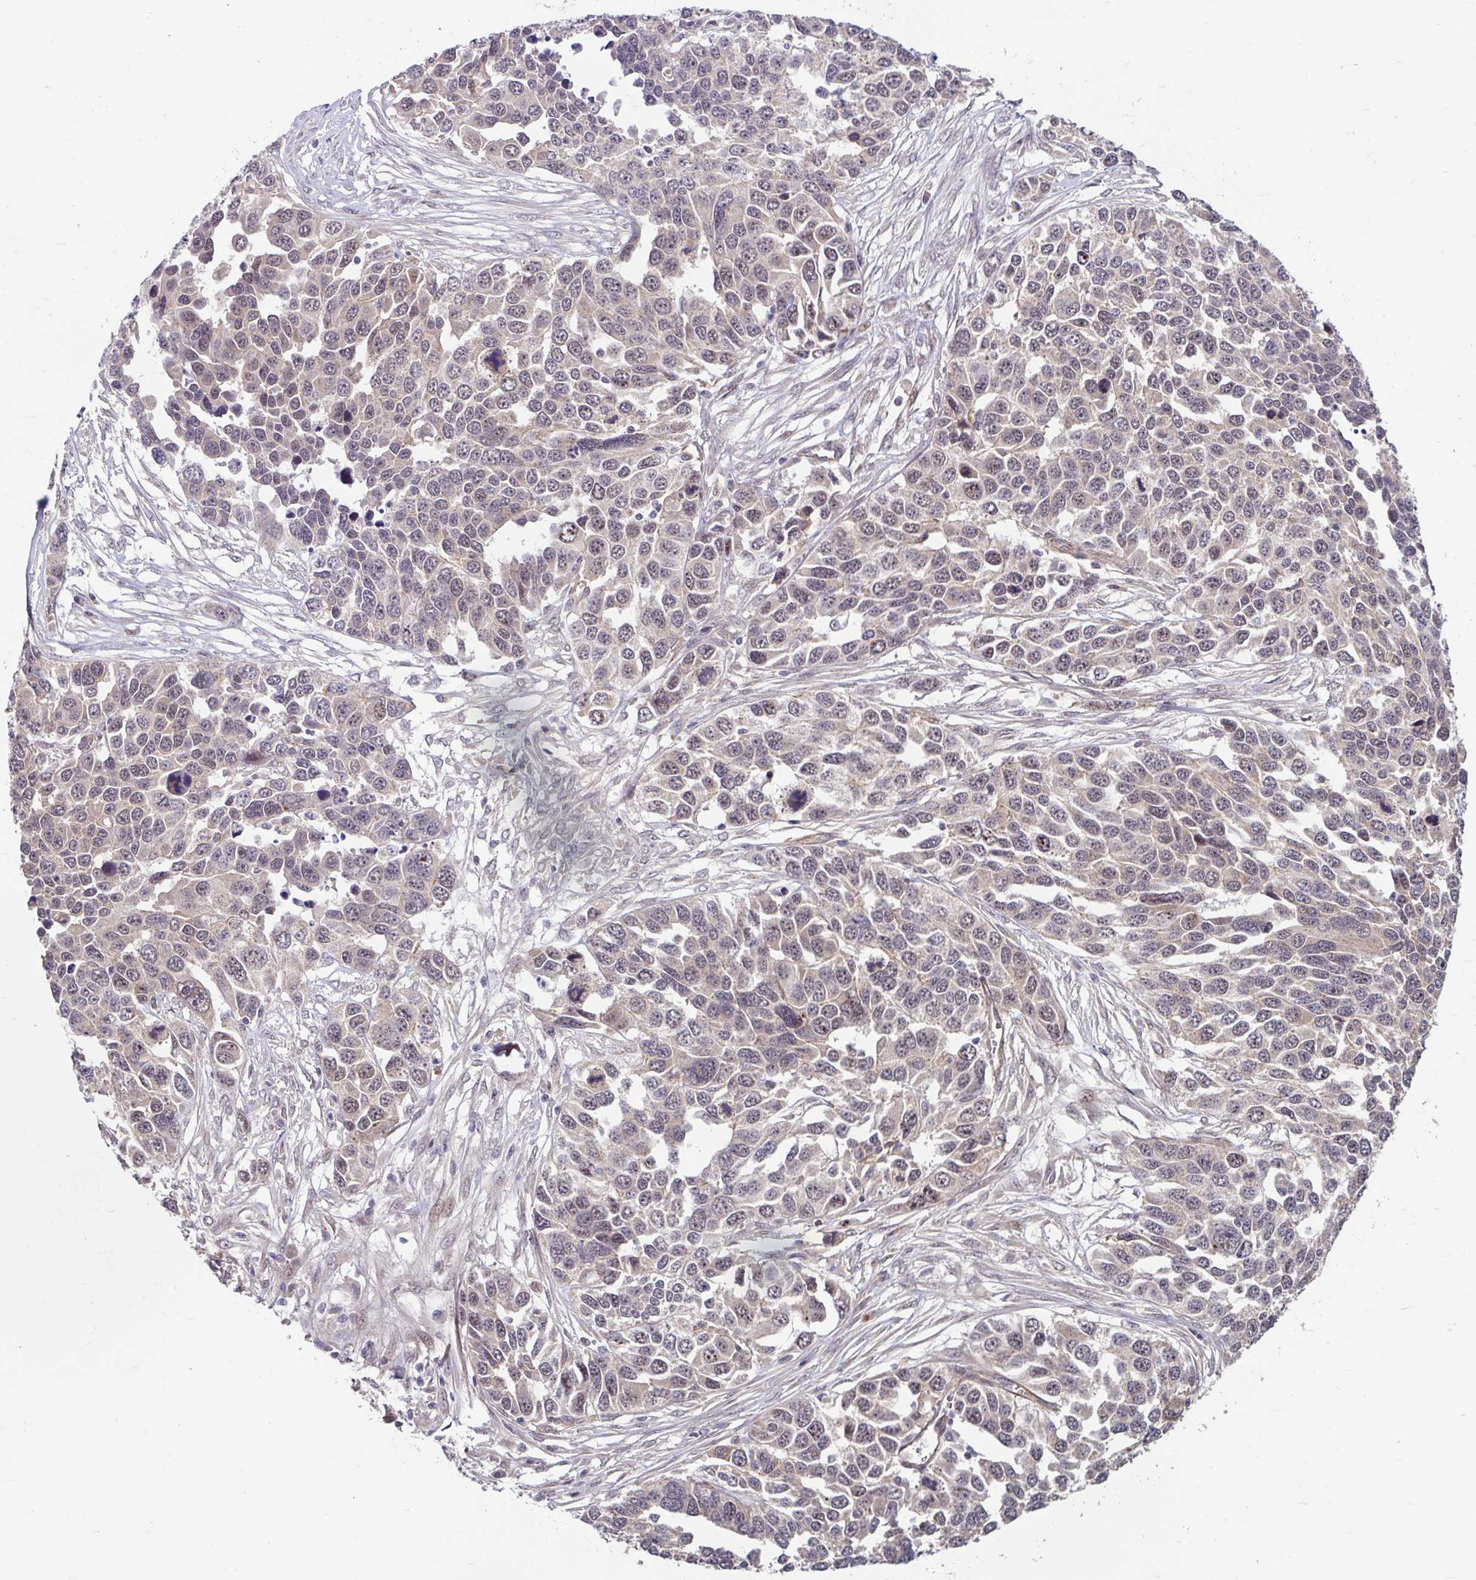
{"staining": {"intensity": "weak", "quantity": "<25%", "location": "nuclear"}, "tissue": "ovarian cancer", "cell_type": "Tumor cells", "image_type": "cancer", "snomed": [{"axis": "morphology", "description": "Cystadenocarcinoma, serous, NOS"}, {"axis": "topography", "description": "Ovary"}], "caption": "High magnification brightfield microscopy of ovarian serous cystadenocarcinoma stained with DAB (3,3'-diaminobenzidine) (brown) and counterstained with hematoxylin (blue): tumor cells show no significant expression.", "gene": "STYXL1", "patient": {"sex": "female", "age": 76}}